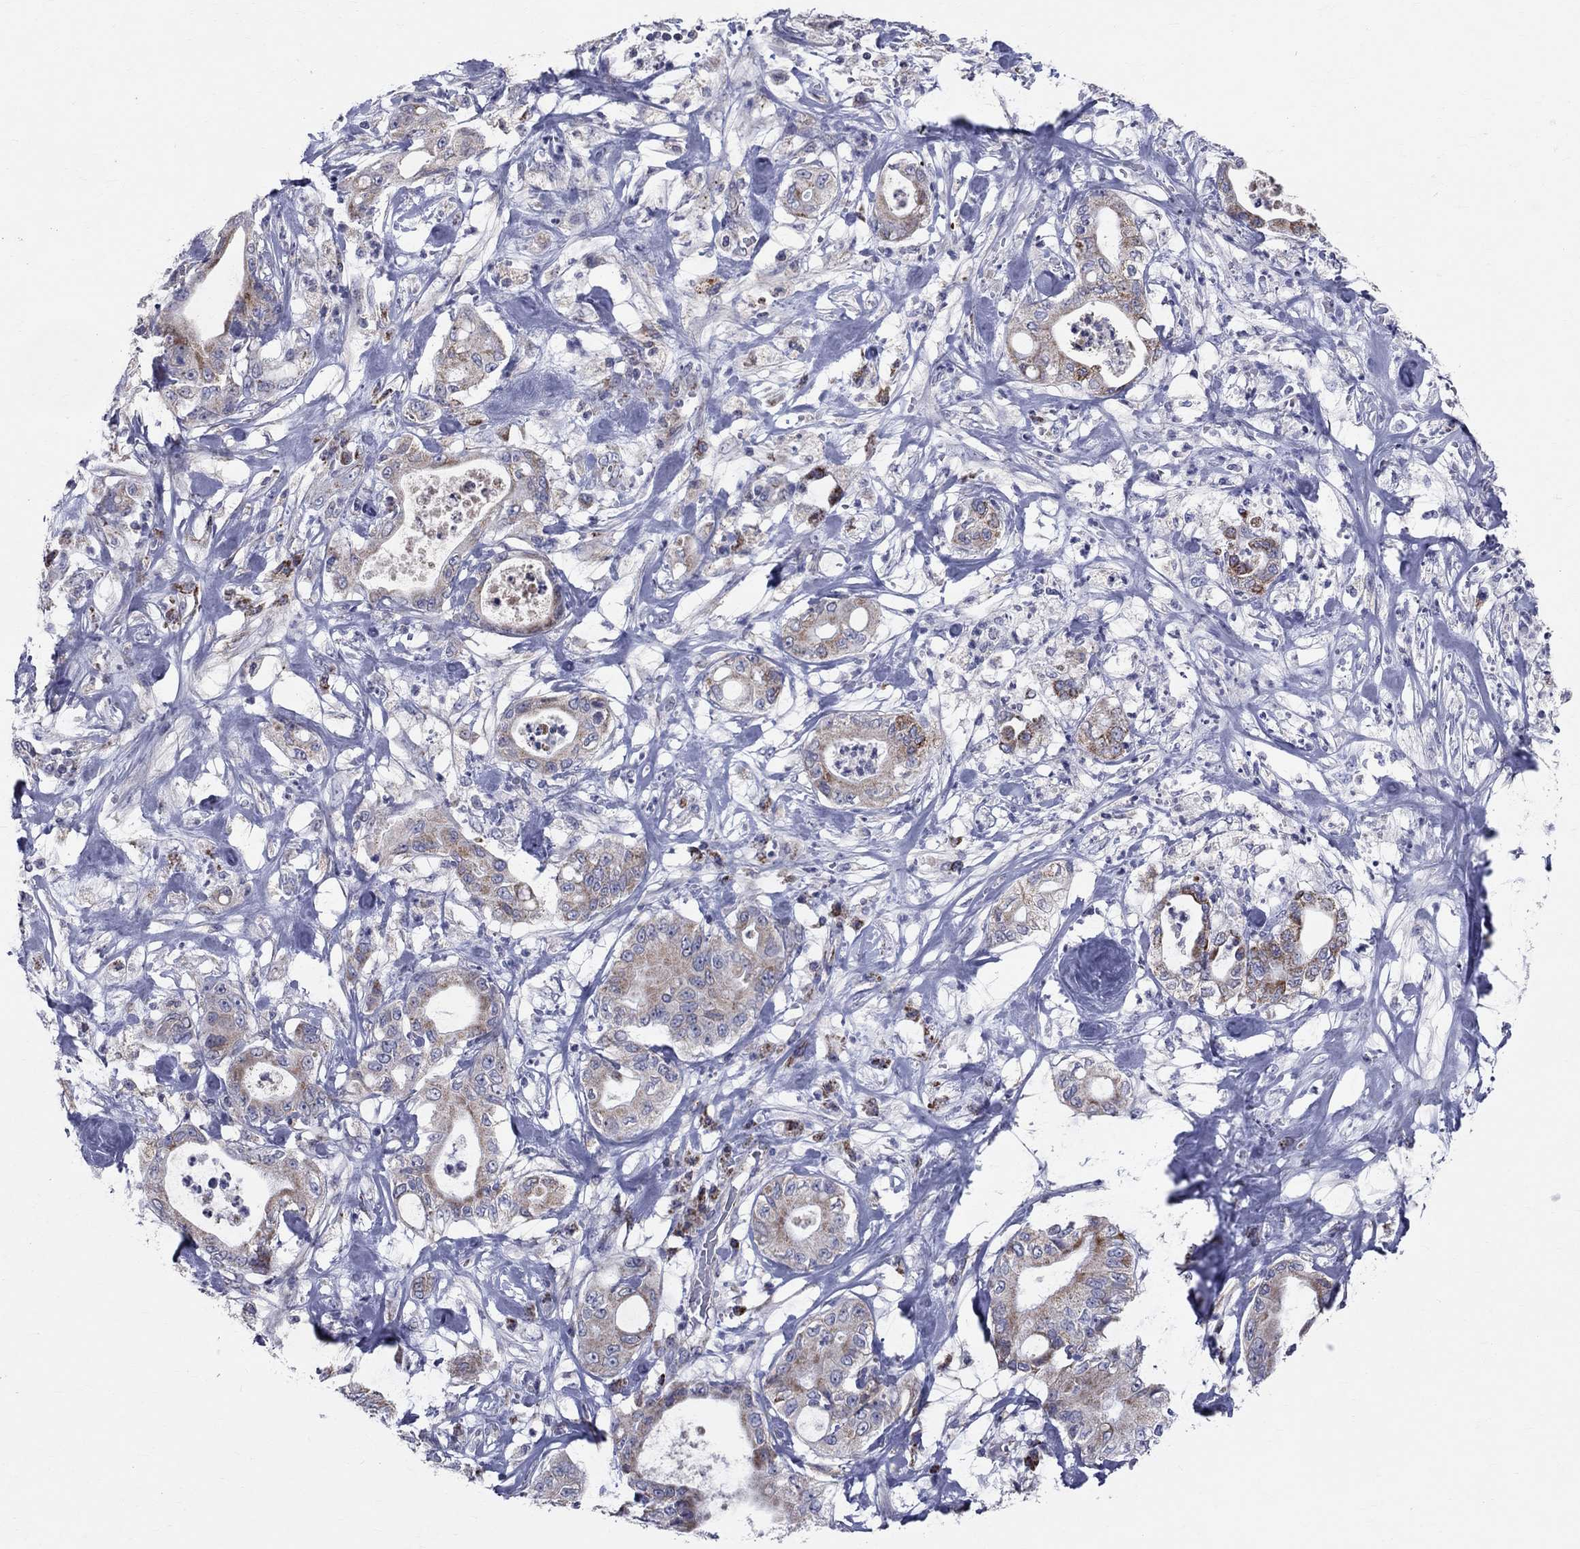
{"staining": {"intensity": "moderate", "quantity": "<25%", "location": "cytoplasmic/membranous"}, "tissue": "pancreatic cancer", "cell_type": "Tumor cells", "image_type": "cancer", "snomed": [{"axis": "morphology", "description": "Adenocarcinoma, NOS"}, {"axis": "topography", "description": "Pancreas"}], "caption": "Adenocarcinoma (pancreatic) stained with DAB immunohistochemistry demonstrates low levels of moderate cytoplasmic/membranous staining in approximately <25% of tumor cells. (DAB (3,3'-diaminobenzidine) = brown stain, brightfield microscopy at high magnification).", "gene": "SLC4A10", "patient": {"sex": "male", "age": 71}}